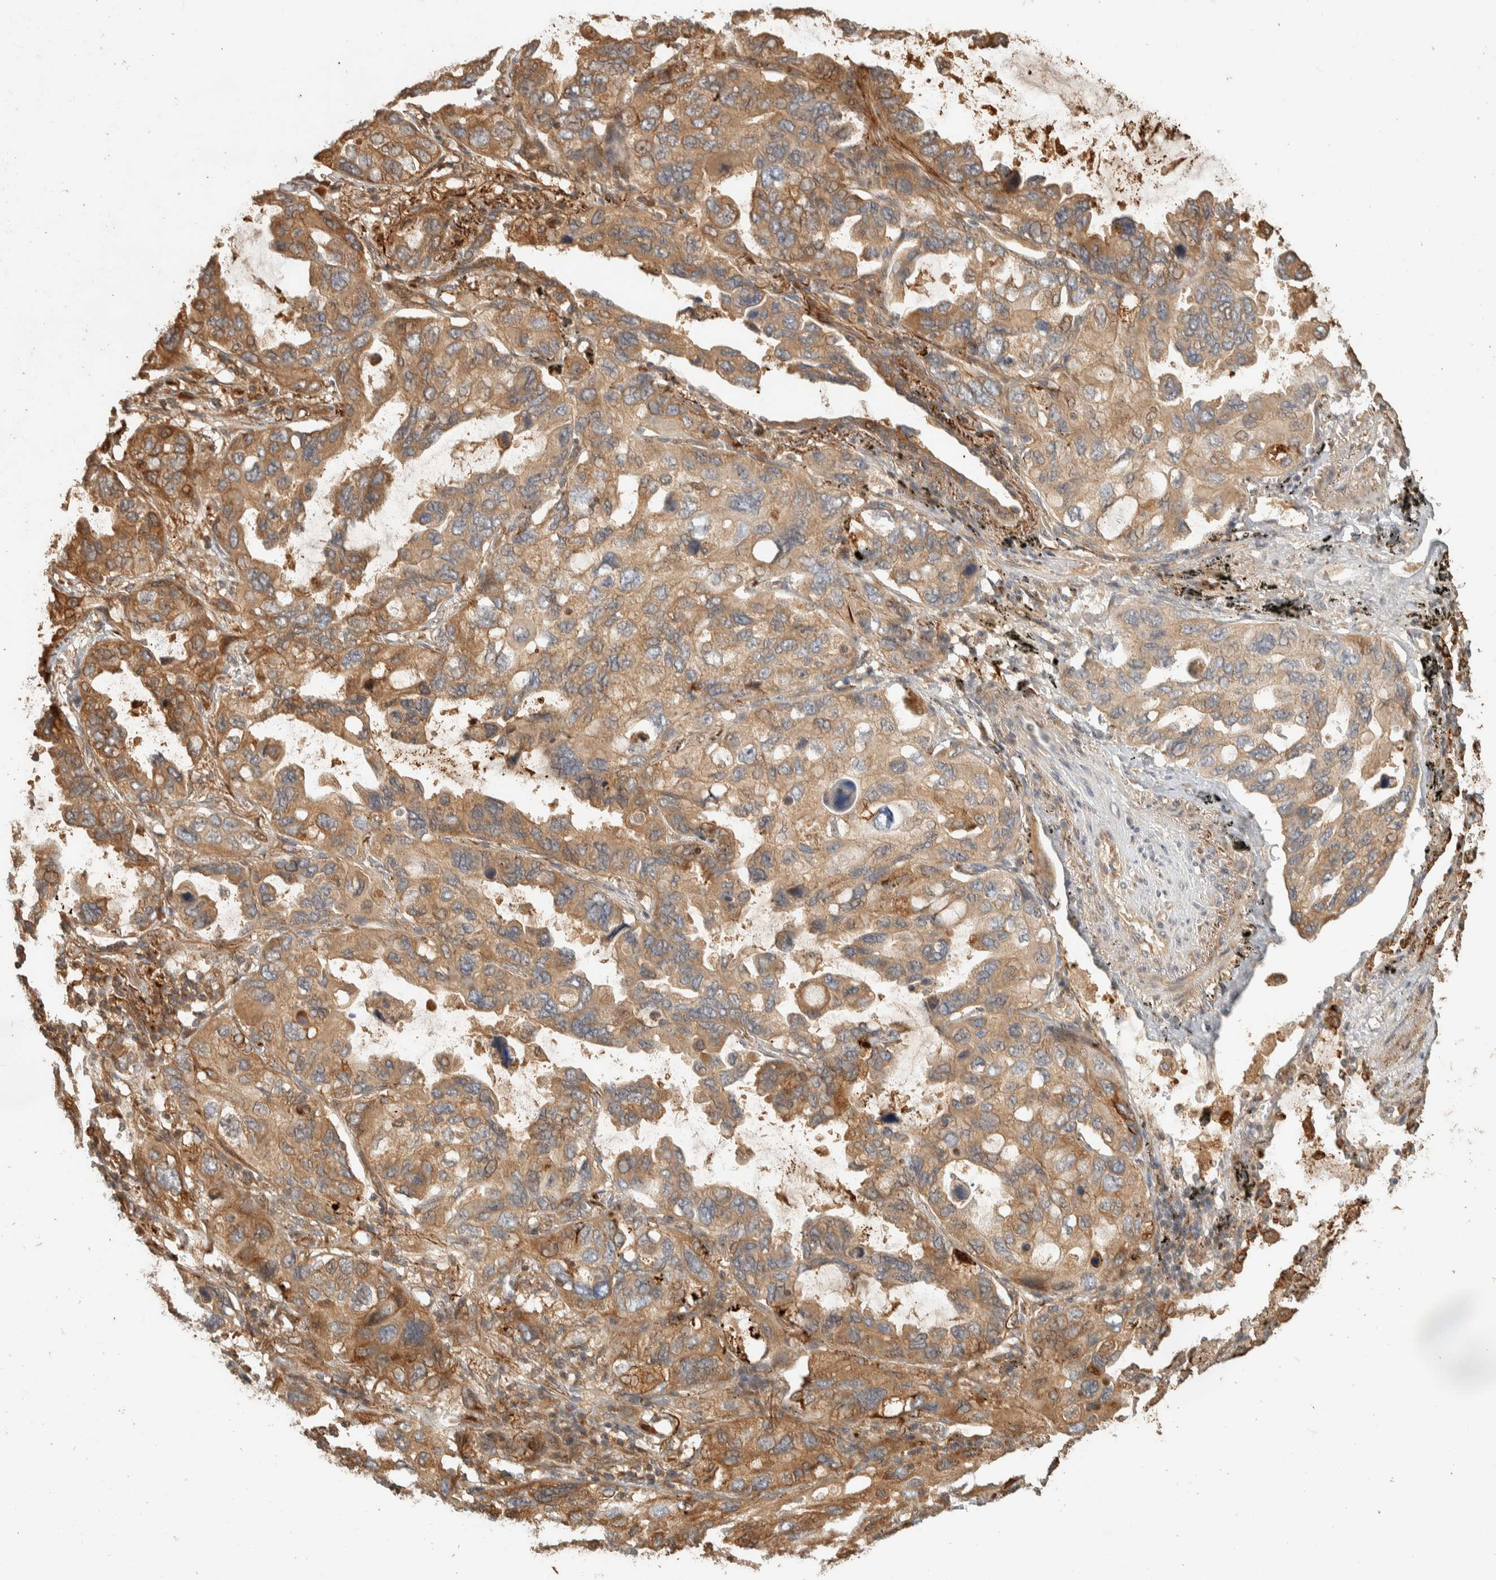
{"staining": {"intensity": "moderate", "quantity": ">75%", "location": "cytoplasmic/membranous"}, "tissue": "lung cancer", "cell_type": "Tumor cells", "image_type": "cancer", "snomed": [{"axis": "morphology", "description": "Squamous cell carcinoma, NOS"}, {"axis": "topography", "description": "Lung"}], "caption": "Human lung squamous cell carcinoma stained for a protein (brown) demonstrates moderate cytoplasmic/membranous positive positivity in approximately >75% of tumor cells.", "gene": "EXOC7", "patient": {"sex": "female", "age": 73}}